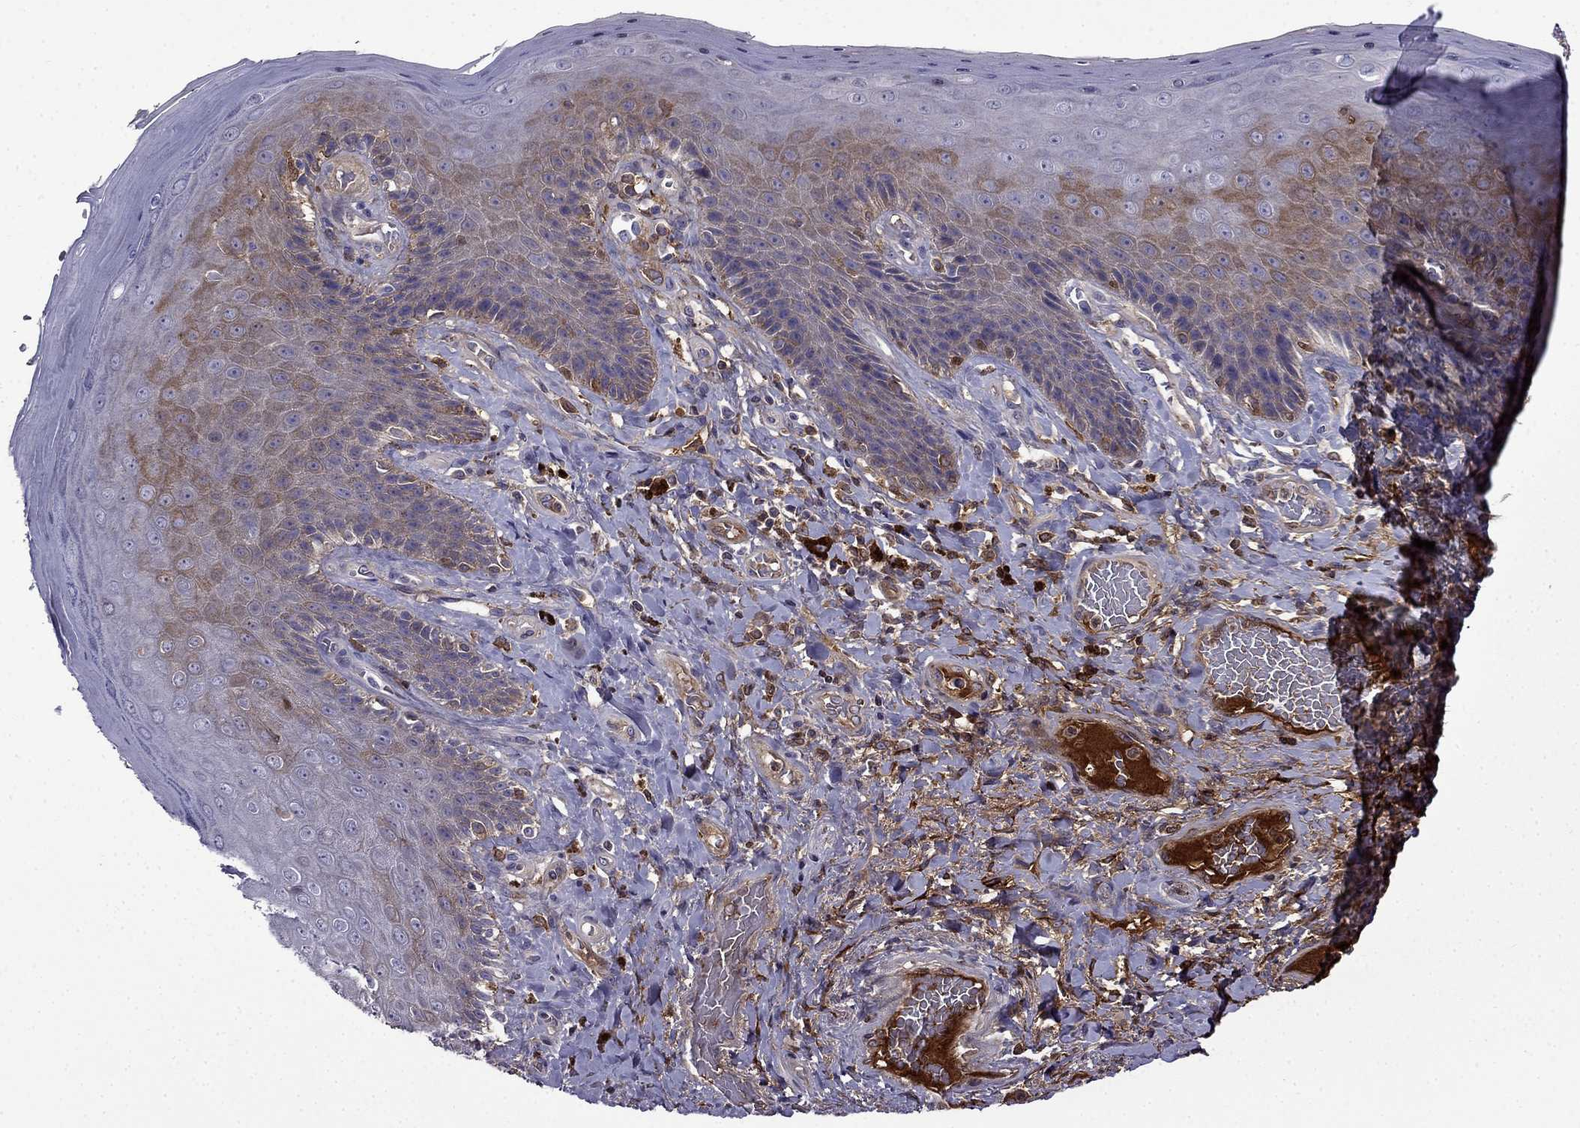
{"staining": {"intensity": "moderate", "quantity": "<25%", "location": "cytoplasmic/membranous"}, "tissue": "skin", "cell_type": "Epidermal cells", "image_type": "normal", "snomed": [{"axis": "morphology", "description": "Normal tissue, NOS"}, {"axis": "topography", "description": "Skeletal muscle"}, {"axis": "topography", "description": "Anal"}, {"axis": "topography", "description": "Peripheral nerve tissue"}], "caption": "A low amount of moderate cytoplasmic/membranous expression is present in approximately <25% of epidermal cells in normal skin.", "gene": "PI16", "patient": {"sex": "male", "age": 53}}